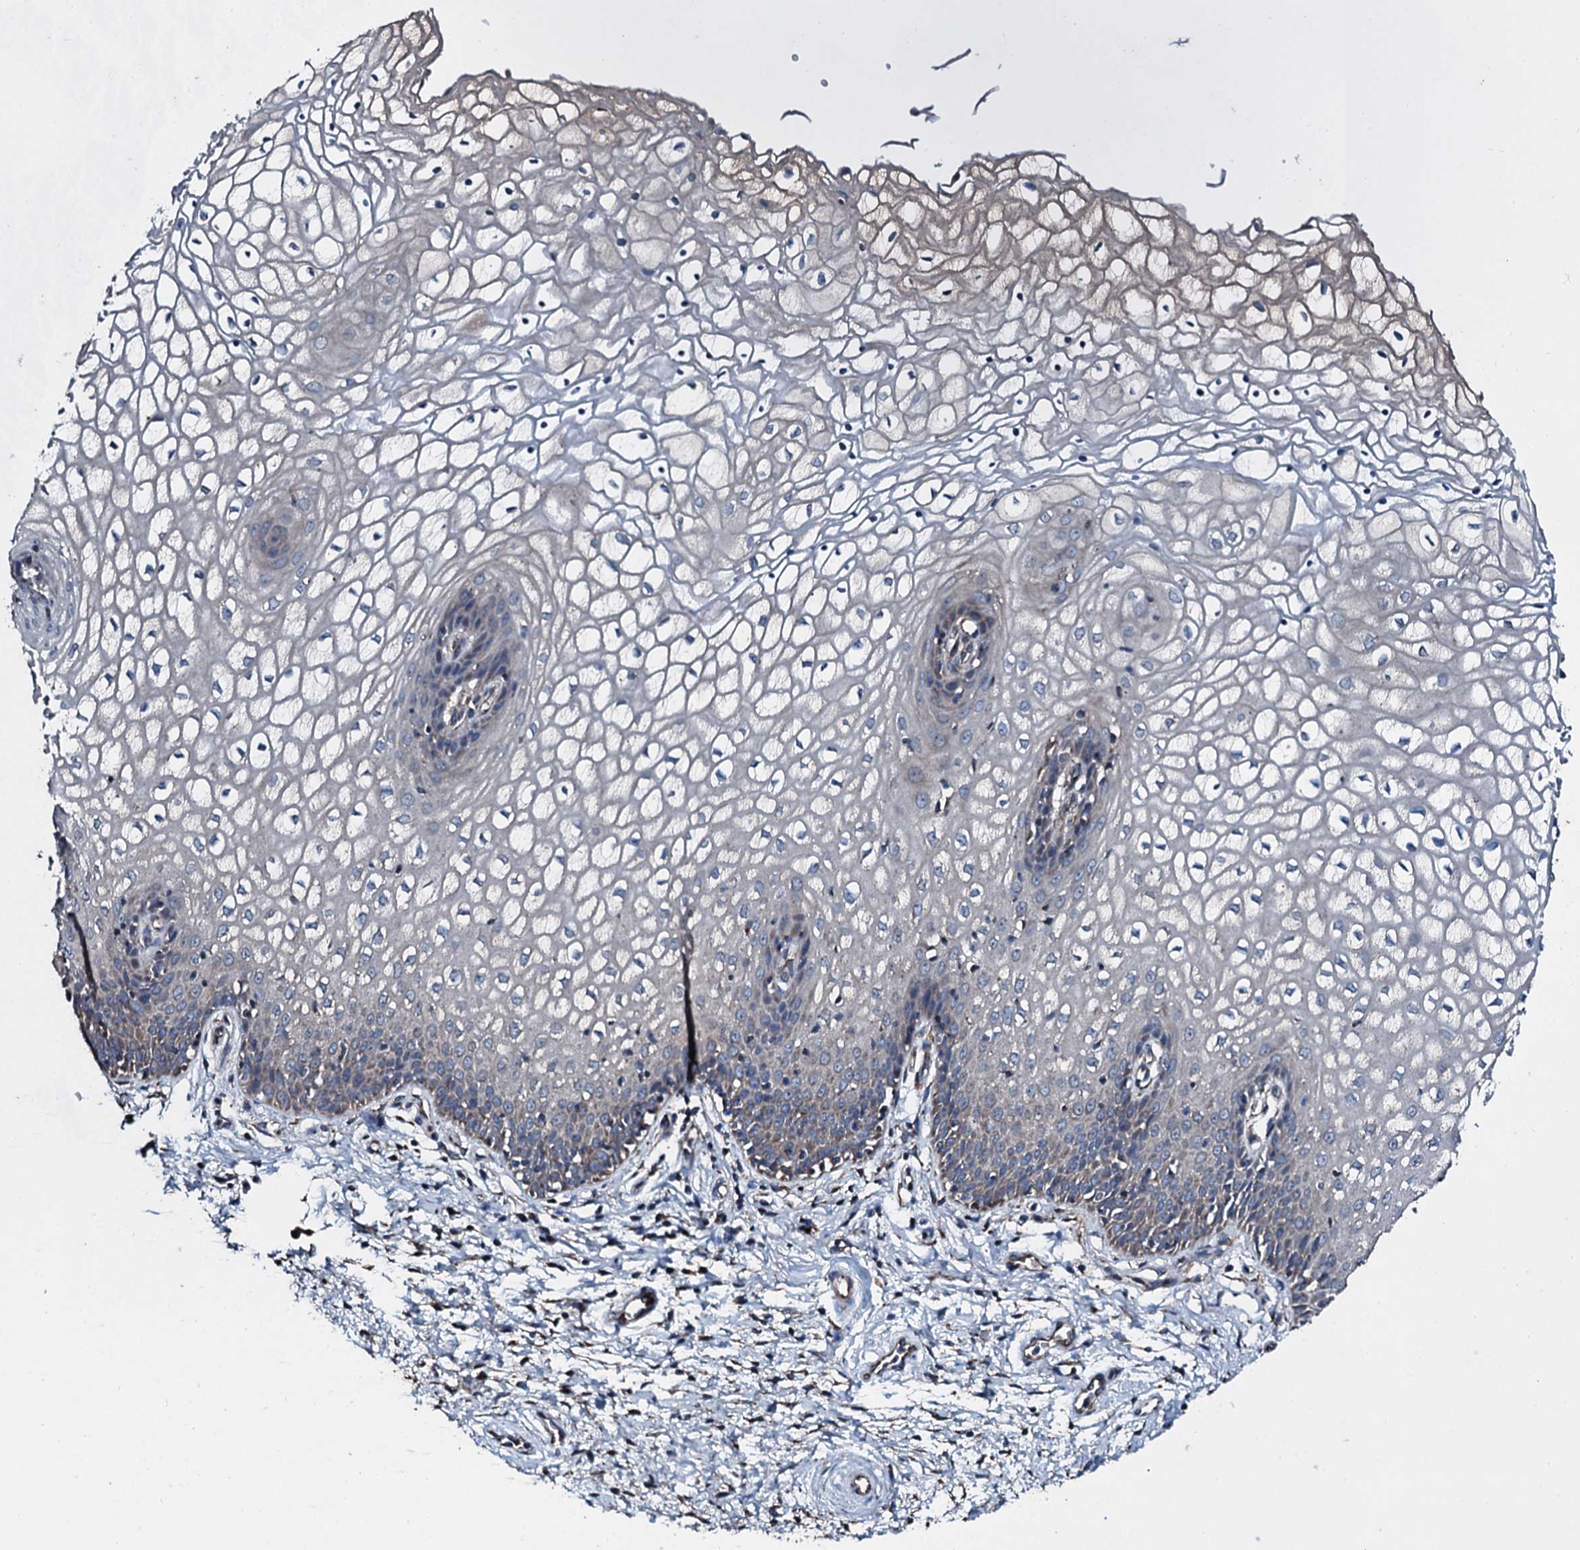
{"staining": {"intensity": "weak", "quantity": "<25%", "location": "cytoplasmic/membranous"}, "tissue": "vagina", "cell_type": "Squamous epithelial cells", "image_type": "normal", "snomed": [{"axis": "morphology", "description": "Normal tissue, NOS"}, {"axis": "topography", "description": "Vagina"}], "caption": "Human vagina stained for a protein using immunohistochemistry displays no positivity in squamous epithelial cells.", "gene": "ACSS3", "patient": {"sex": "female", "age": 34}}